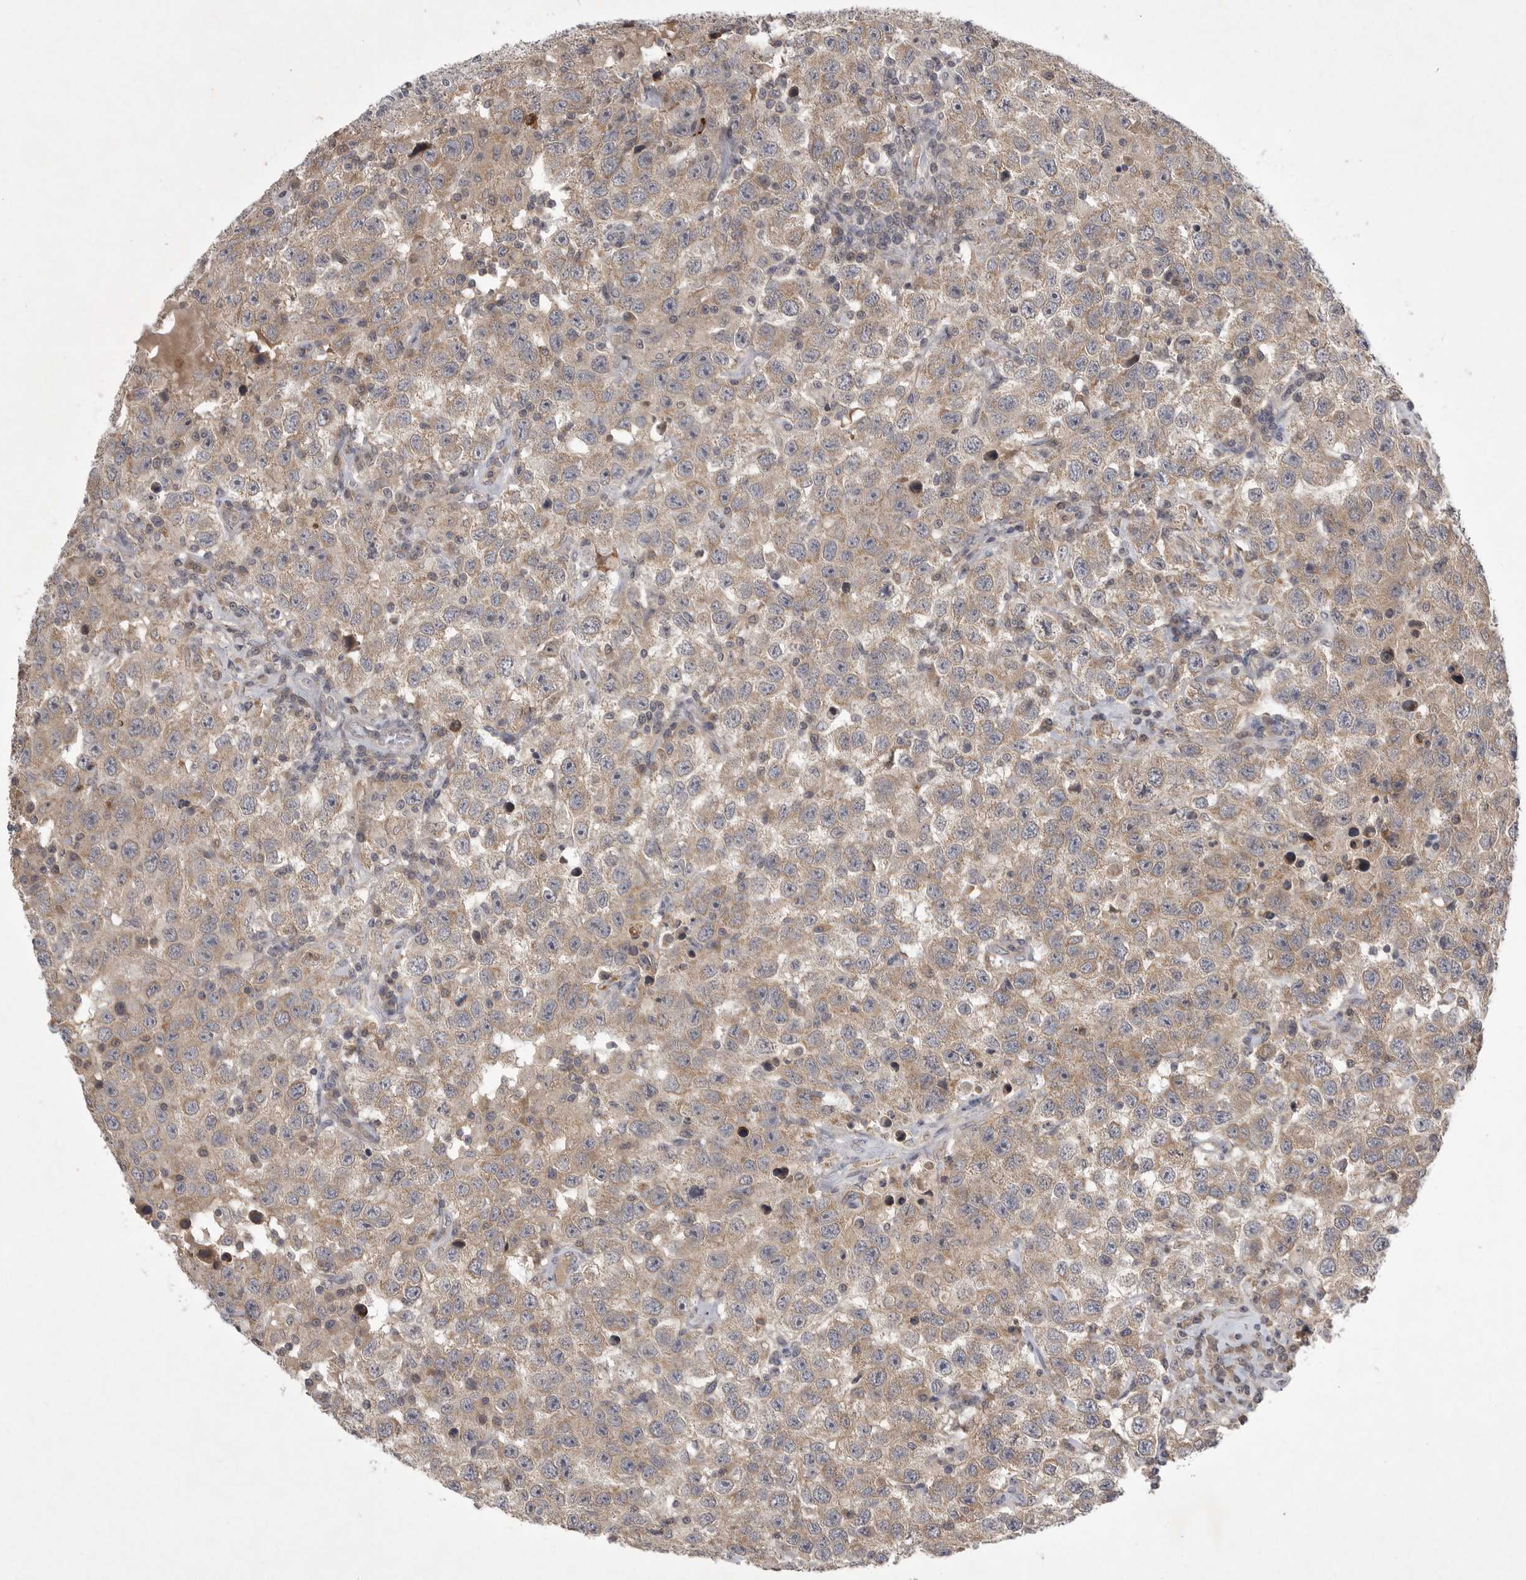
{"staining": {"intensity": "weak", "quantity": ">75%", "location": "cytoplasmic/membranous"}, "tissue": "testis cancer", "cell_type": "Tumor cells", "image_type": "cancer", "snomed": [{"axis": "morphology", "description": "Seminoma, NOS"}, {"axis": "topography", "description": "Testis"}], "caption": "This is a photomicrograph of immunohistochemistry (IHC) staining of testis seminoma, which shows weak staining in the cytoplasmic/membranous of tumor cells.", "gene": "UBE3D", "patient": {"sex": "male", "age": 41}}